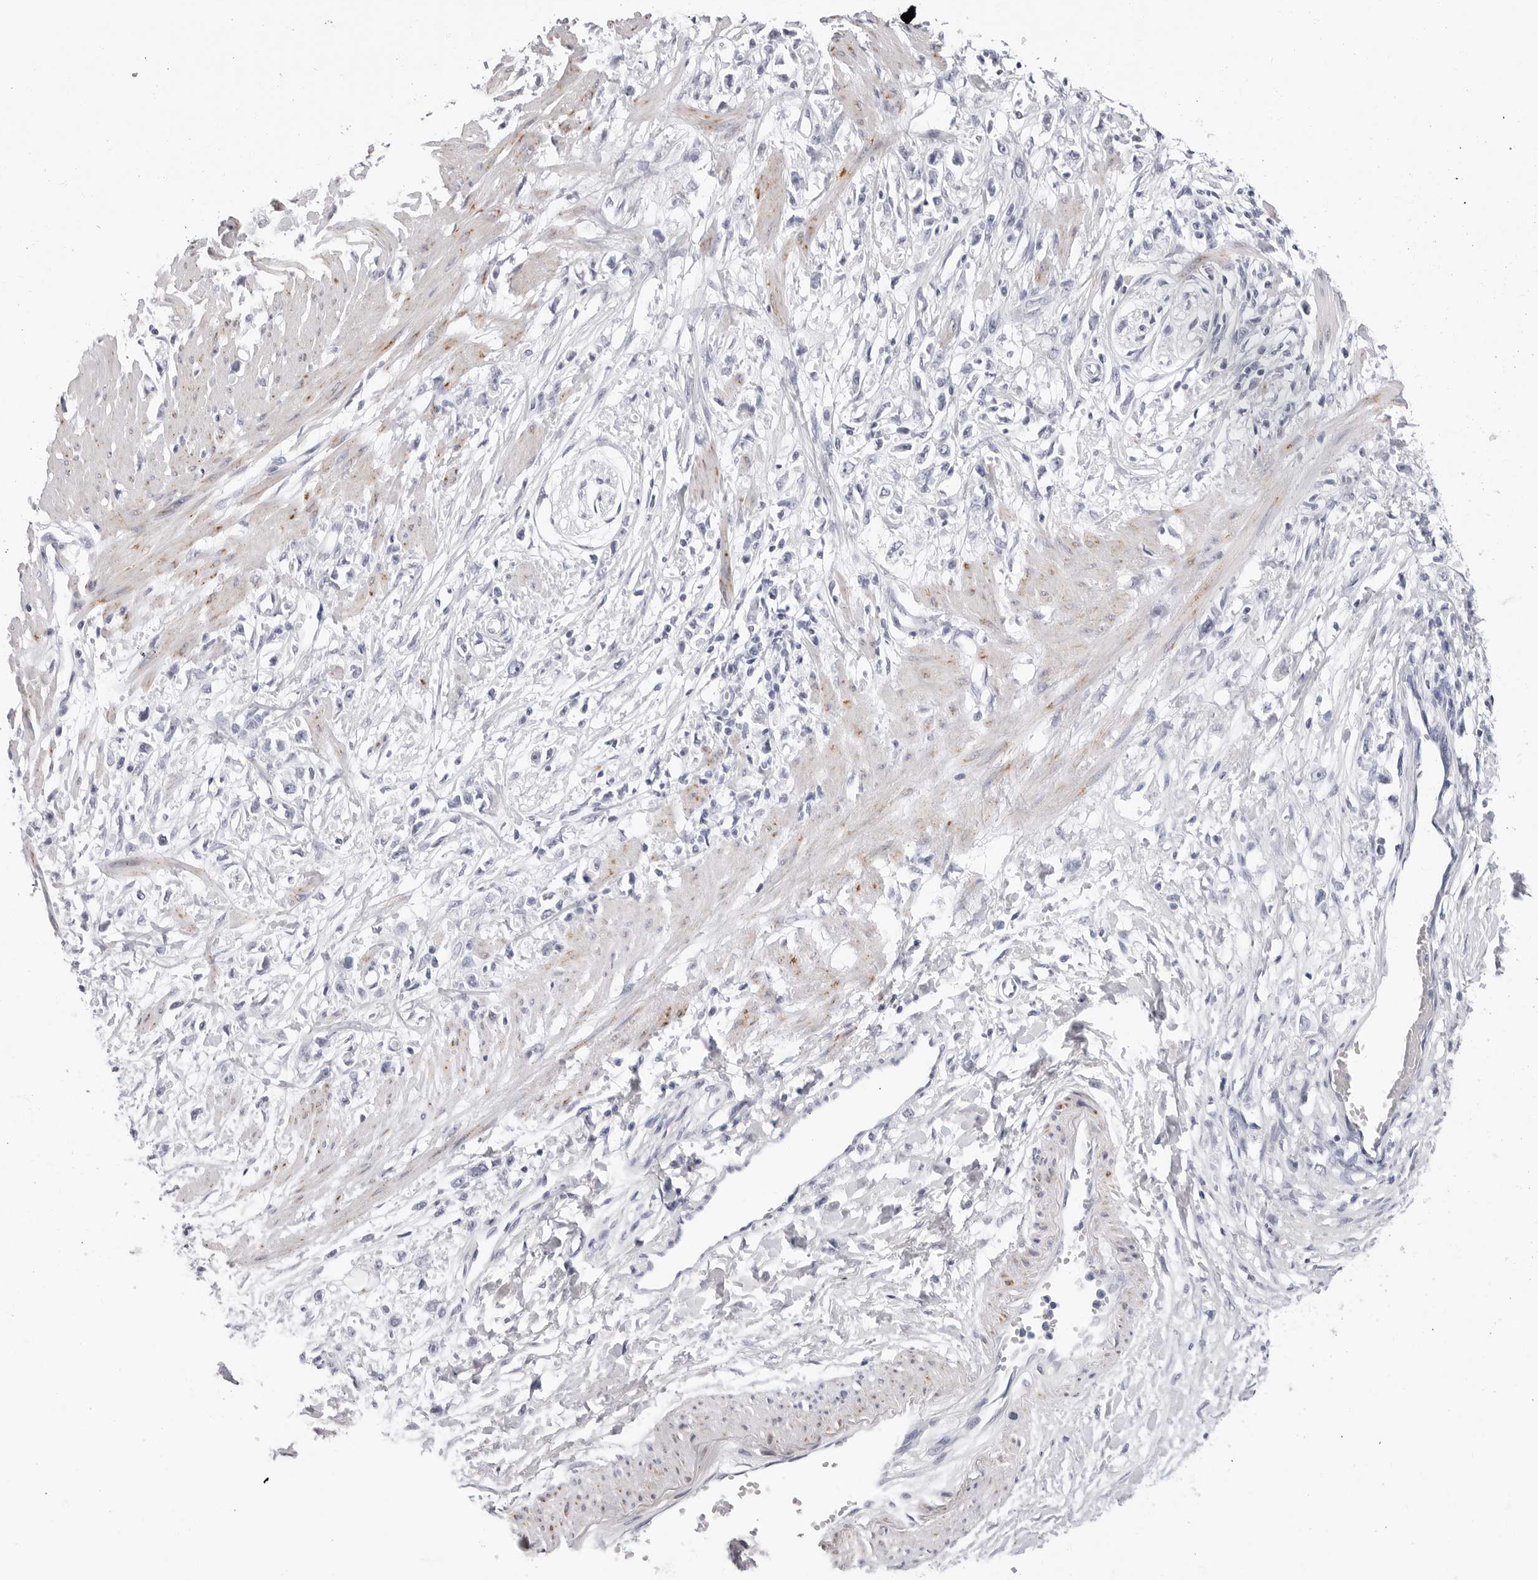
{"staining": {"intensity": "negative", "quantity": "none", "location": "none"}, "tissue": "stomach cancer", "cell_type": "Tumor cells", "image_type": "cancer", "snomed": [{"axis": "morphology", "description": "Adenocarcinoma, NOS"}, {"axis": "topography", "description": "Stomach"}], "caption": "This micrograph is of stomach cancer (adenocarcinoma) stained with immunohistochemistry to label a protein in brown with the nuclei are counter-stained blue. There is no positivity in tumor cells.", "gene": "ERICH3", "patient": {"sex": "female", "age": 59}}